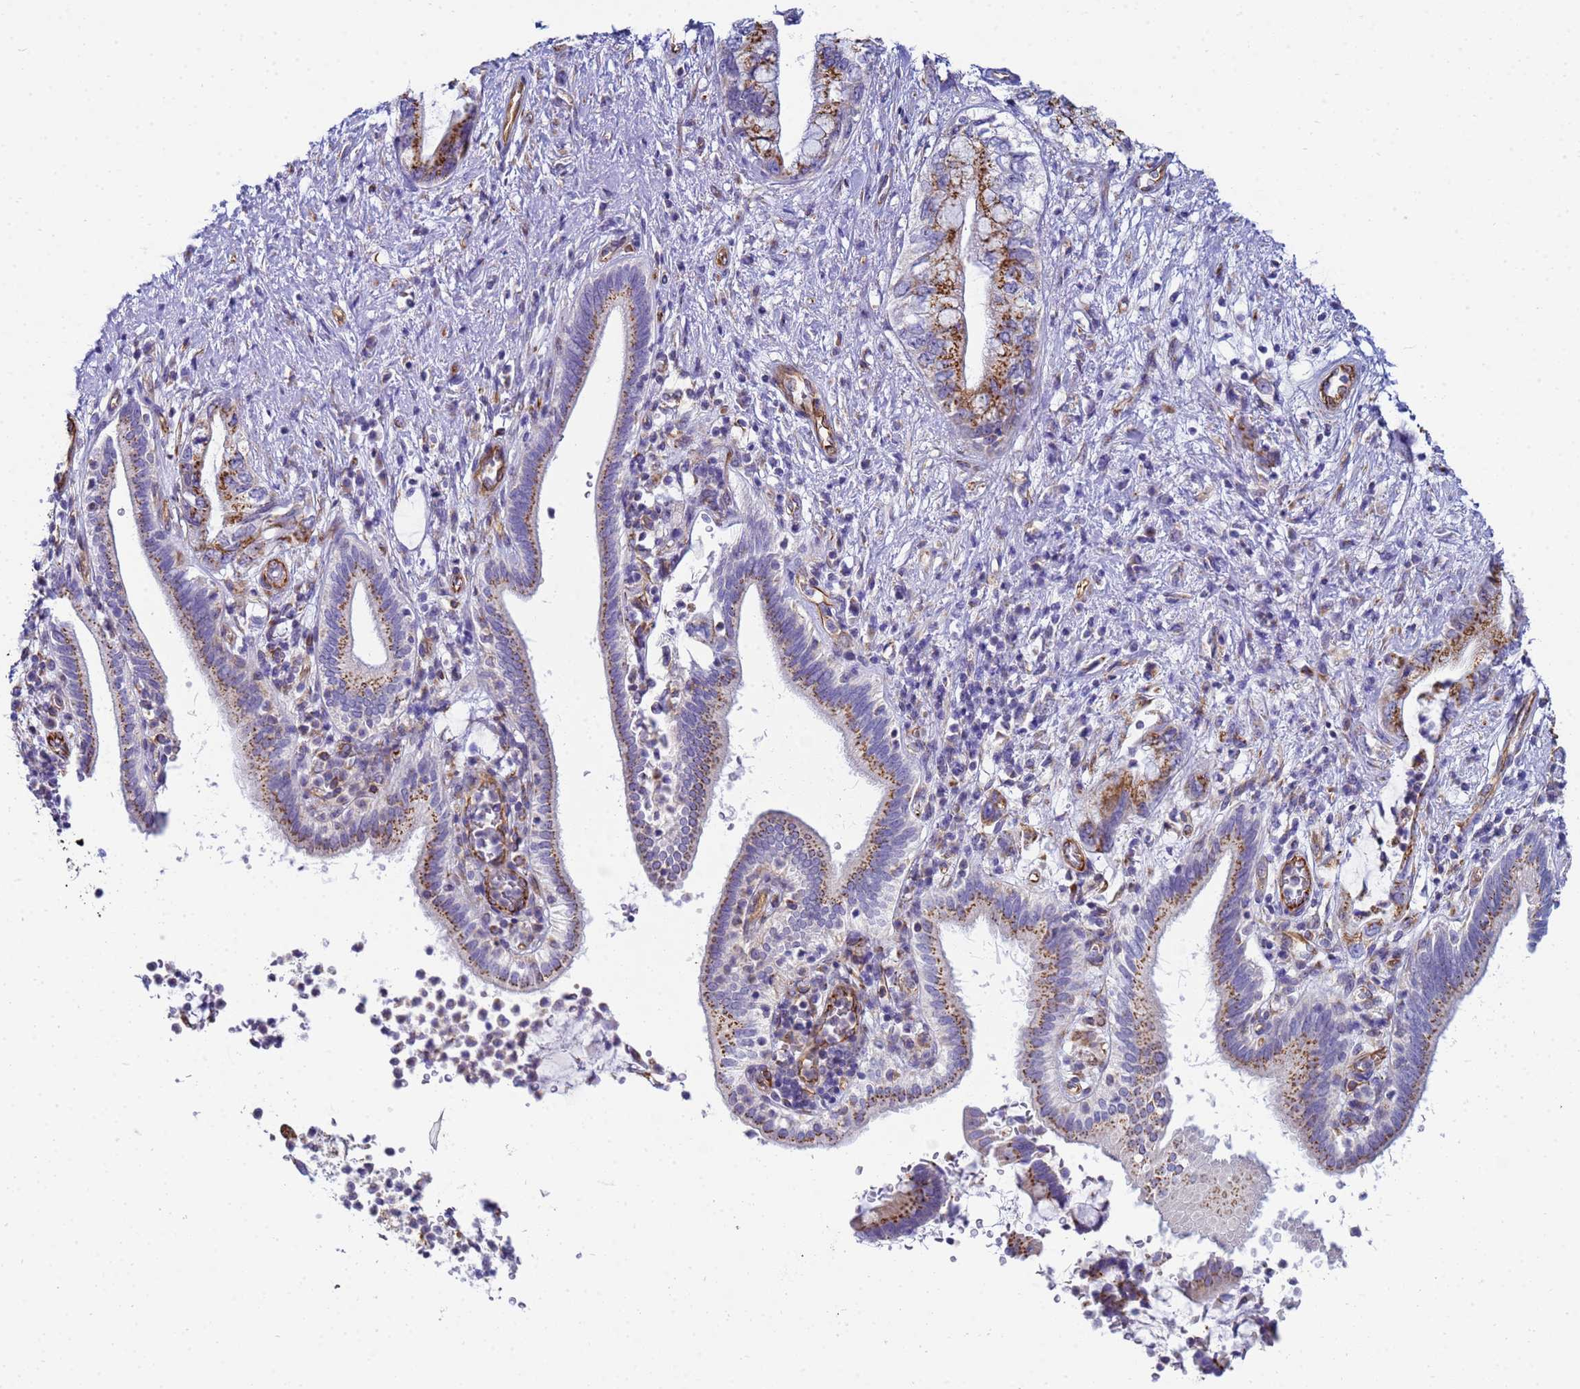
{"staining": {"intensity": "moderate", "quantity": ">75%", "location": "cytoplasmic/membranous"}, "tissue": "pancreatic cancer", "cell_type": "Tumor cells", "image_type": "cancer", "snomed": [{"axis": "morphology", "description": "Adenocarcinoma, NOS"}, {"axis": "topography", "description": "Pancreas"}], "caption": "Adenocarcinoma (pancreatic) tissue demonstrates moderate cytoplasmic/membranous staining in approximately >75% of tumor cells", "gene": "UBXN2B", "patient": {"sex": "female", "age": 73}}